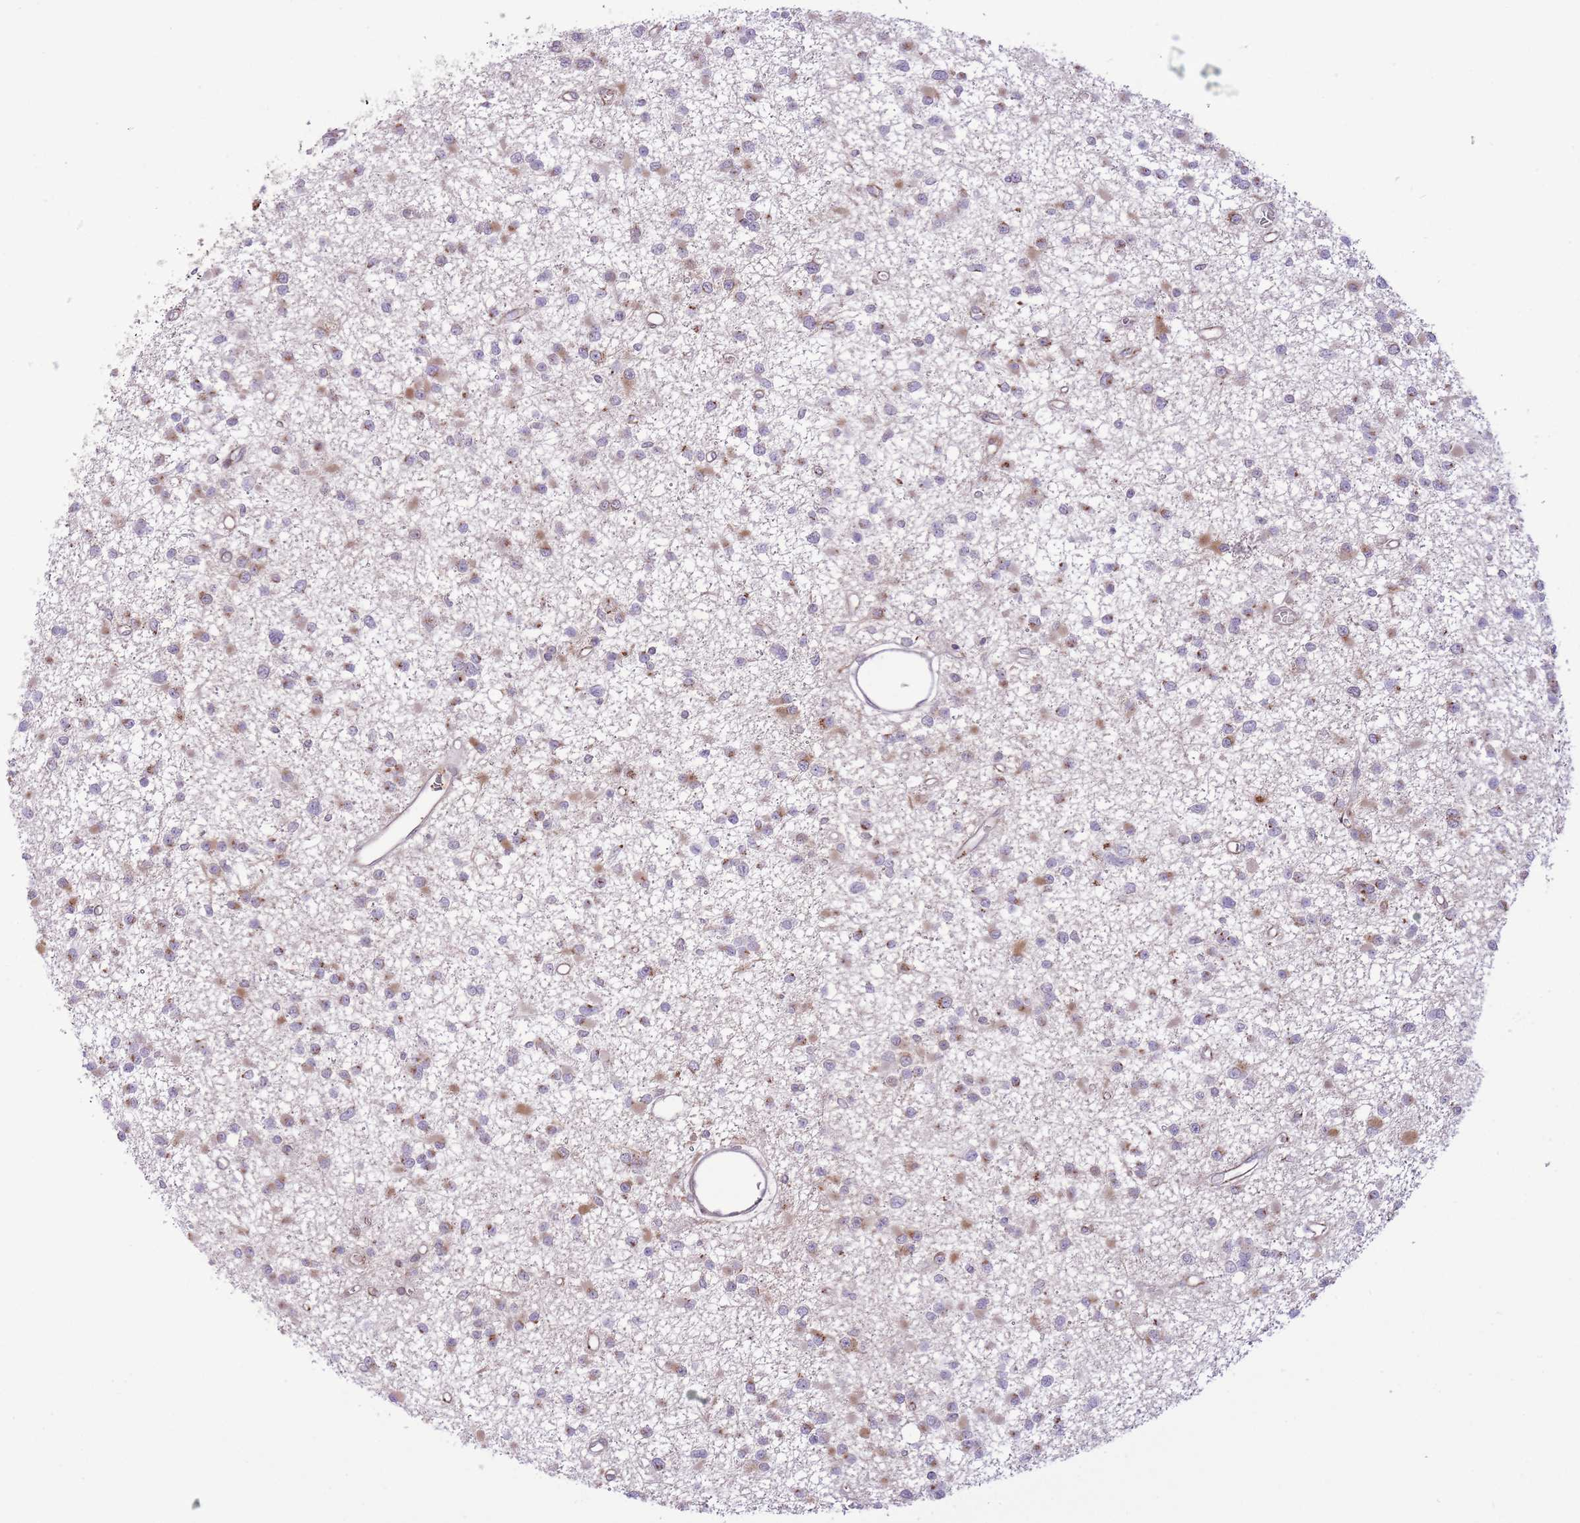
{"staining": {"intensity": "moderate", "quantity": "25%-75%", "location": "cytoplasmic/membranous"}, "tissue": "glioma", "cell_type": "Tumor cells", "image_type": "cancer", "snomed": [{"axis": "morphology", "description": "Glioma, malignant, Low grade"}, {"axis": "topography", "description": "Brain"}], "caption": "Malignant glioma (low-grade) tissue displays moderate cytoplasmic/membranous positivity in approximately 25%-75% of tumor cells", "gene": "ZBED5", "patient": {"sex": "female", "age": 22}}